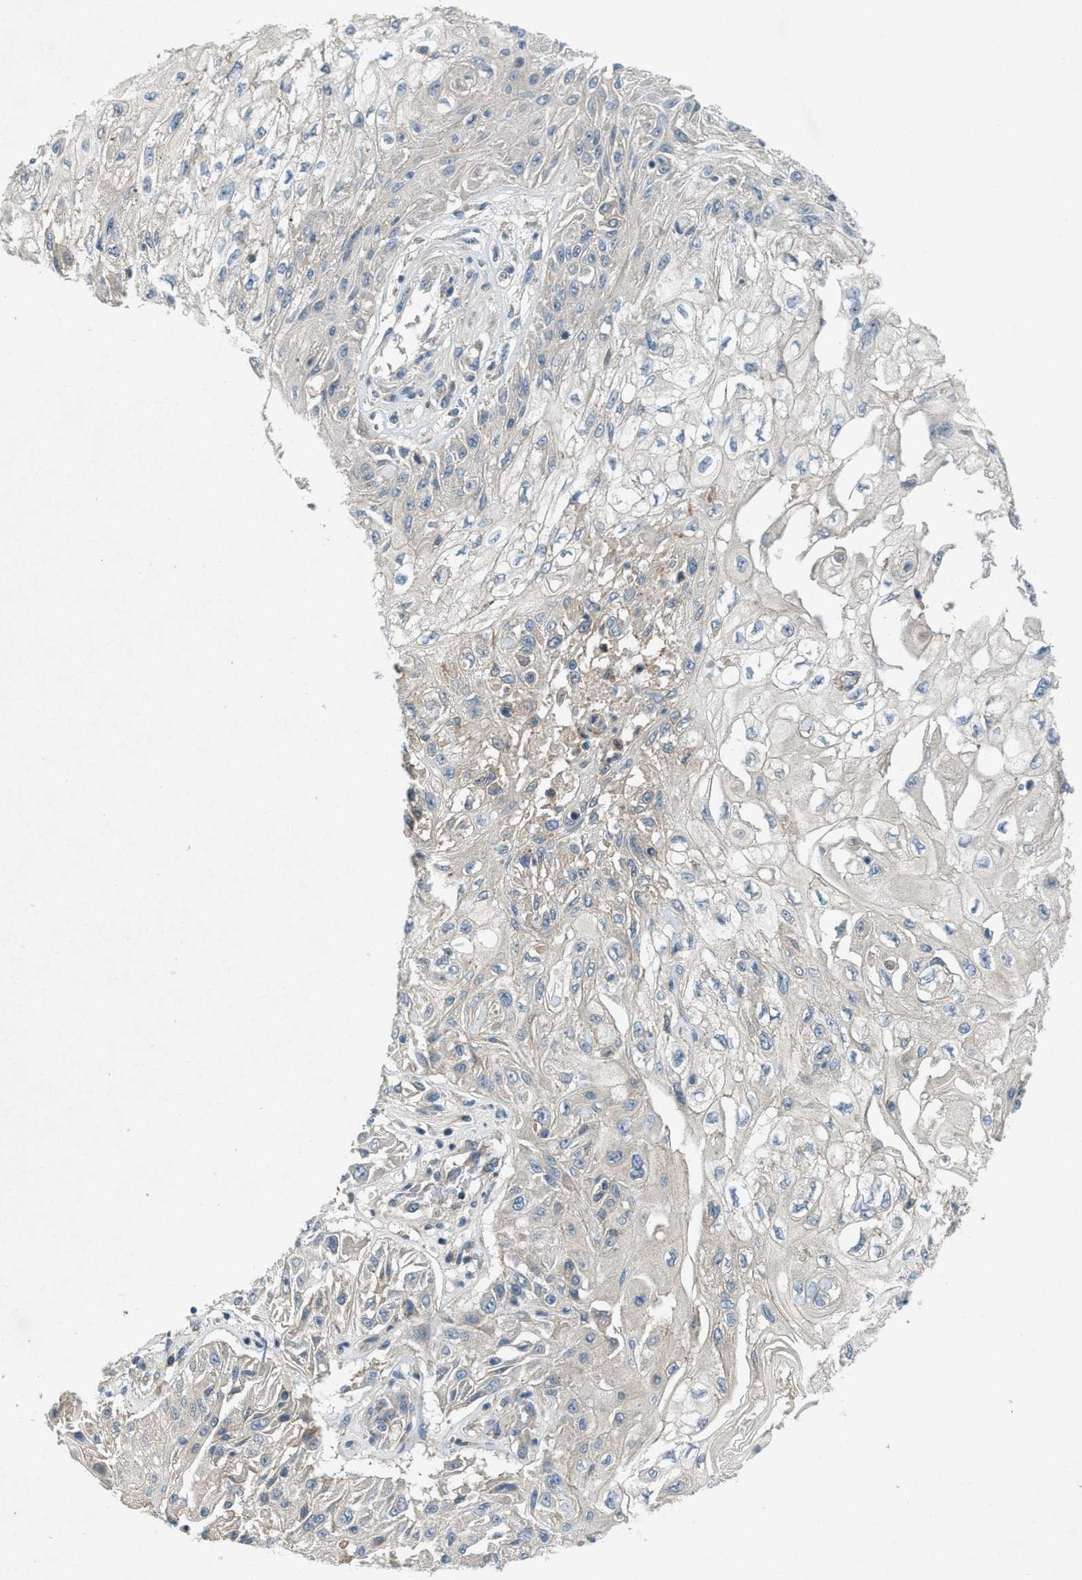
{"staining": {"intensity": "weak", "quantity": ">75%", "location": "cytoplasmic/membranous"}, "tissue": "skin cancer", "cell_type": "Tumor cells", "image_type": "cancer", "snomed": [{"axis": "morphology", "description": "Squamous cell carcinoma, NOS"}, {"axis": "topography", "description": "Skin"}], "caption": "Skin cancer (squamous cell carcinoma) stained with a brown dye demonstrates weak cytoplasmic/membranous positive positivity in about >75% of tumor cells.", "gene": "ADCY6", "patient": {"sex": "male", "age": 75}}